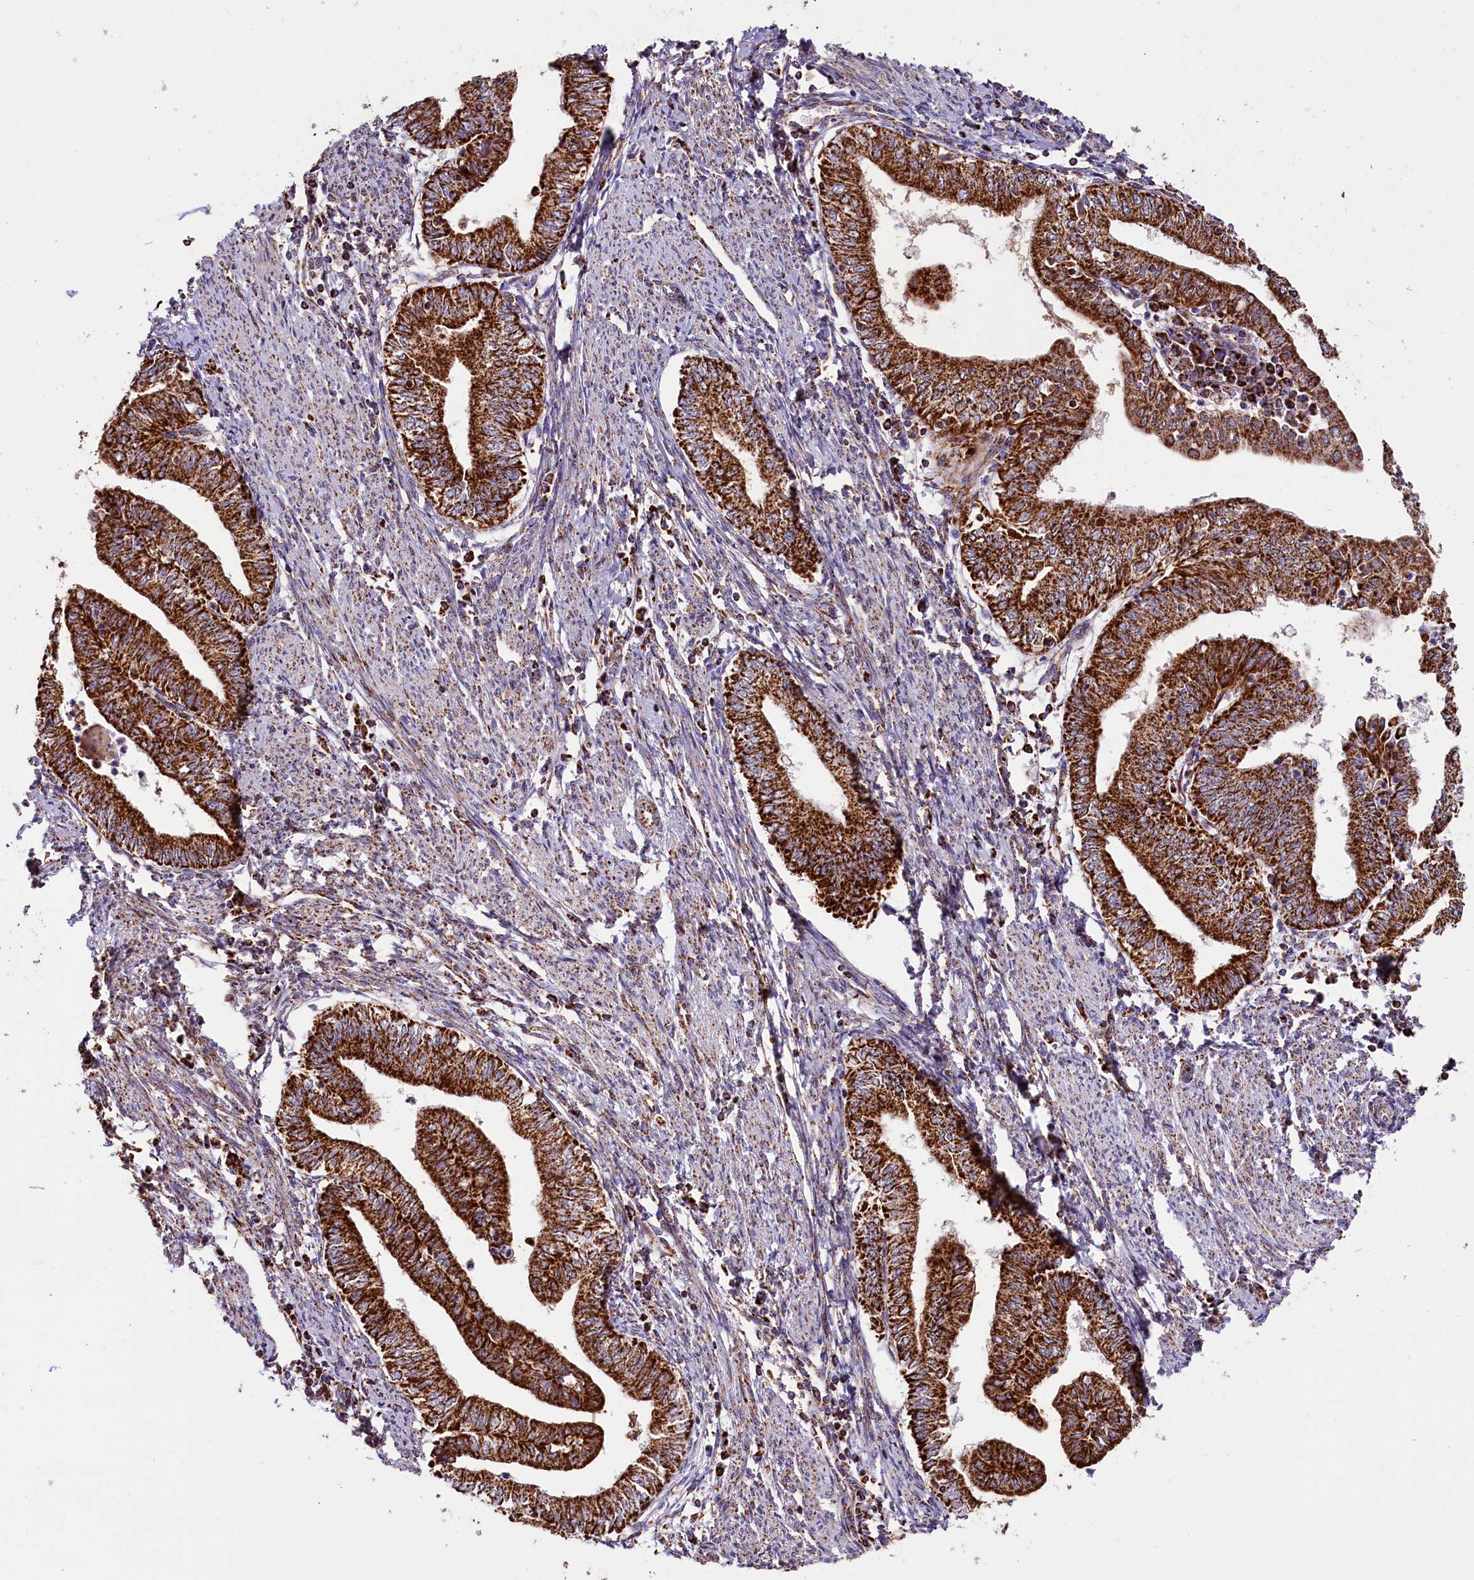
{"staining": {"intensity": "strong", "quantity": ">75%", "location": "cytoplasmic/membranous"}, "tissue": "endometrial cancer", "cell_type": "Tumor cells", "image_type": "cancer", "snomed": [{"axis": "morphology", "description": "Adenocarcinoma, NOS"}, {"axis": "topography", "description": "Endometrium"}], "caption": "IHC of endometrial cancer displays high levels of strong cytoplasmic/membranous staining in about >75% of tumor cells.", "gene": "NDUFA8", "patient": {"sex": "female", "age": 66}}